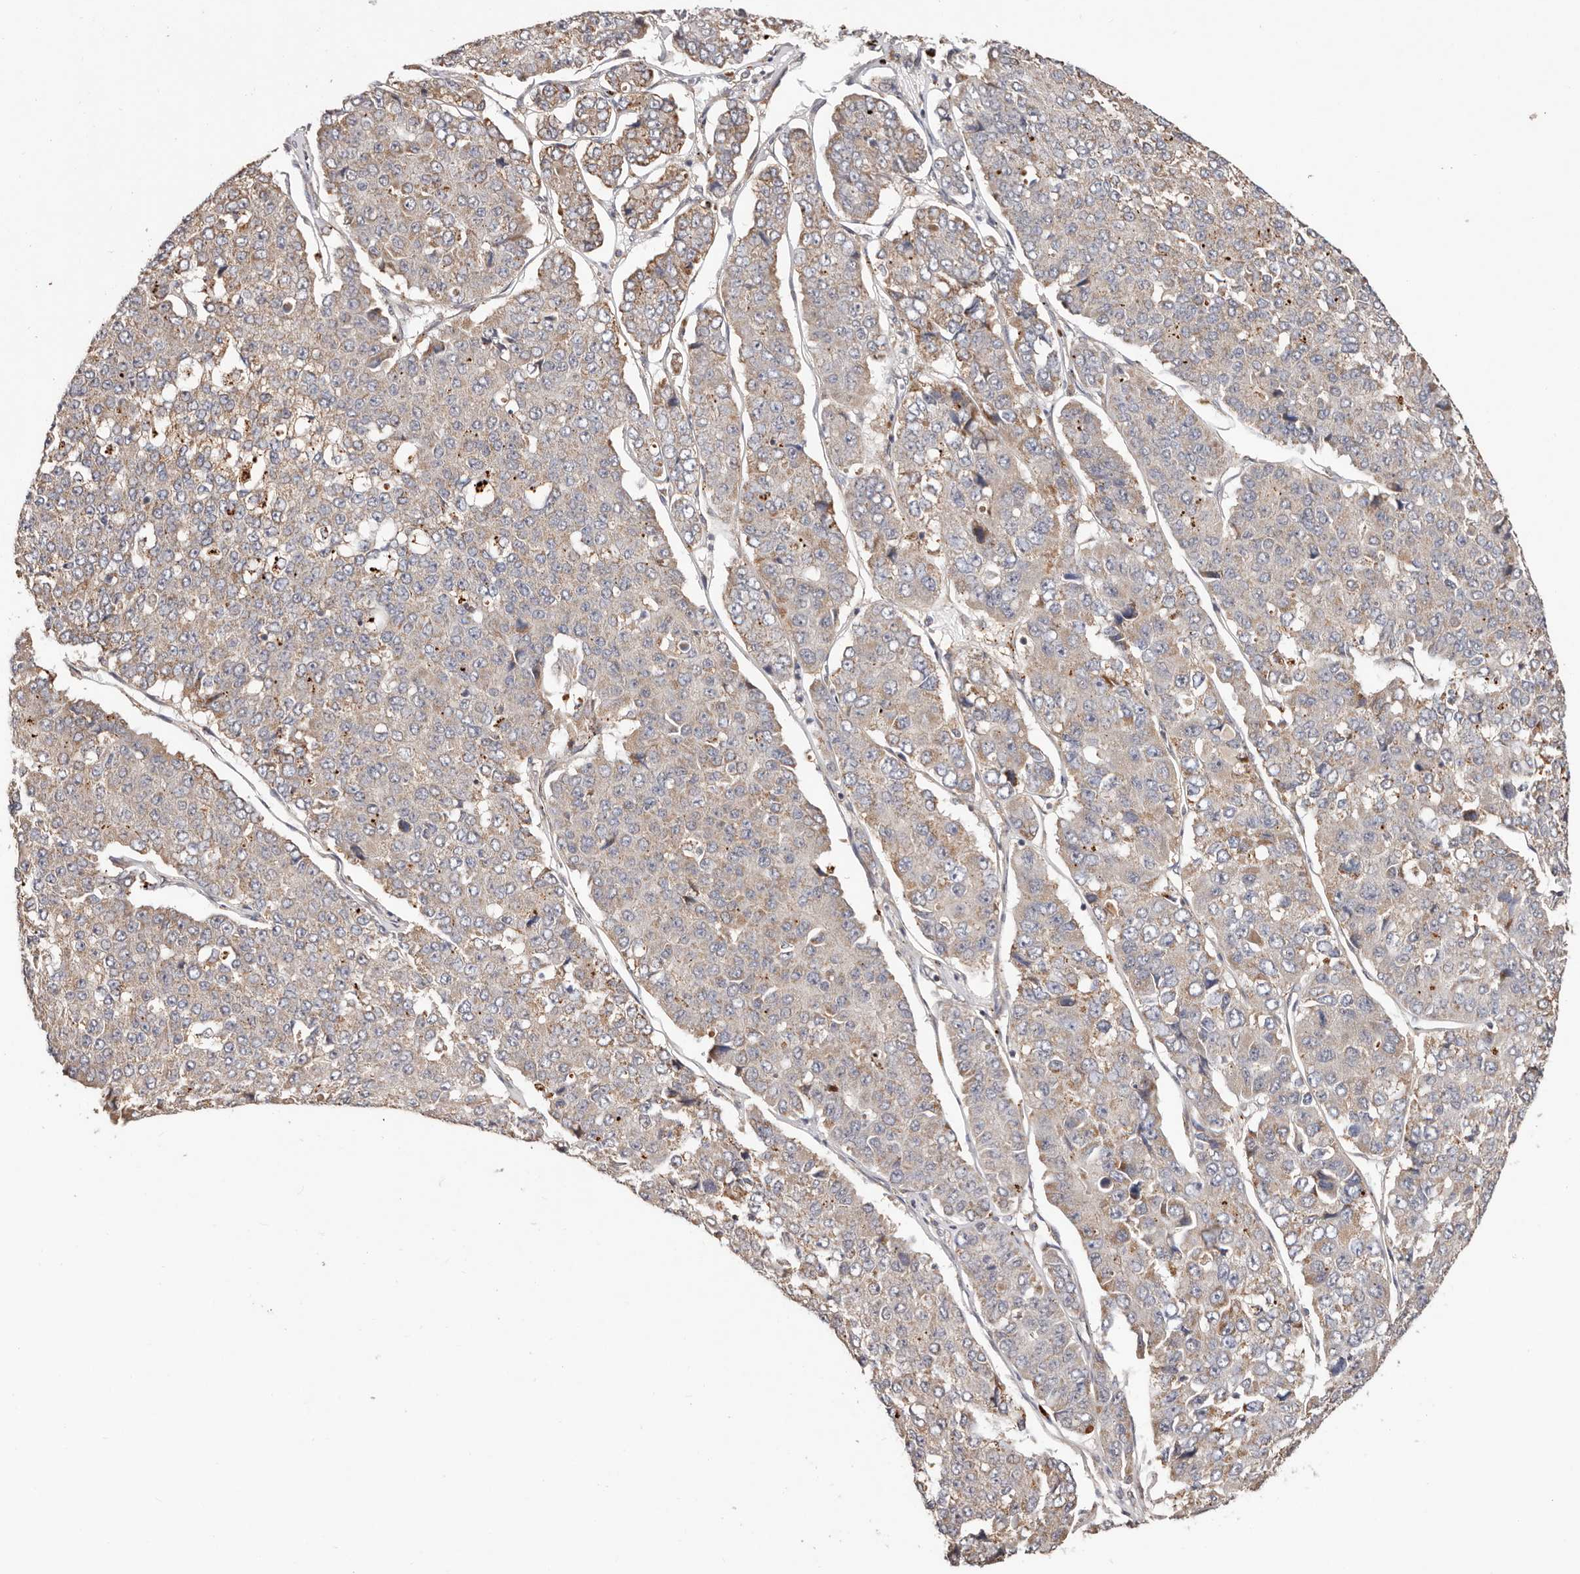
{"staining": {"intensity": "weak", "quantity": "25%-75%", "location": "cytoplasmic/membranous"}, "tissue": "pancreatic cancer", "cell_type": "Tumor cells", "image_type": "cancer", "snomed": [{"axis": "morphology", "description": "Adenocarcinoma, NOS"}, {"axis": "topography", "description": "Pancreas"}], "caption": "Immunohistochemical staining of pancreatic cancer (adenocarcinoma) reveals low levels of weak cytoplasmic/membranous protein expression in approximately 25%-75% of tumor cells.", "gene": "USP33", "patient": {"sex": "male", "age": 50}}